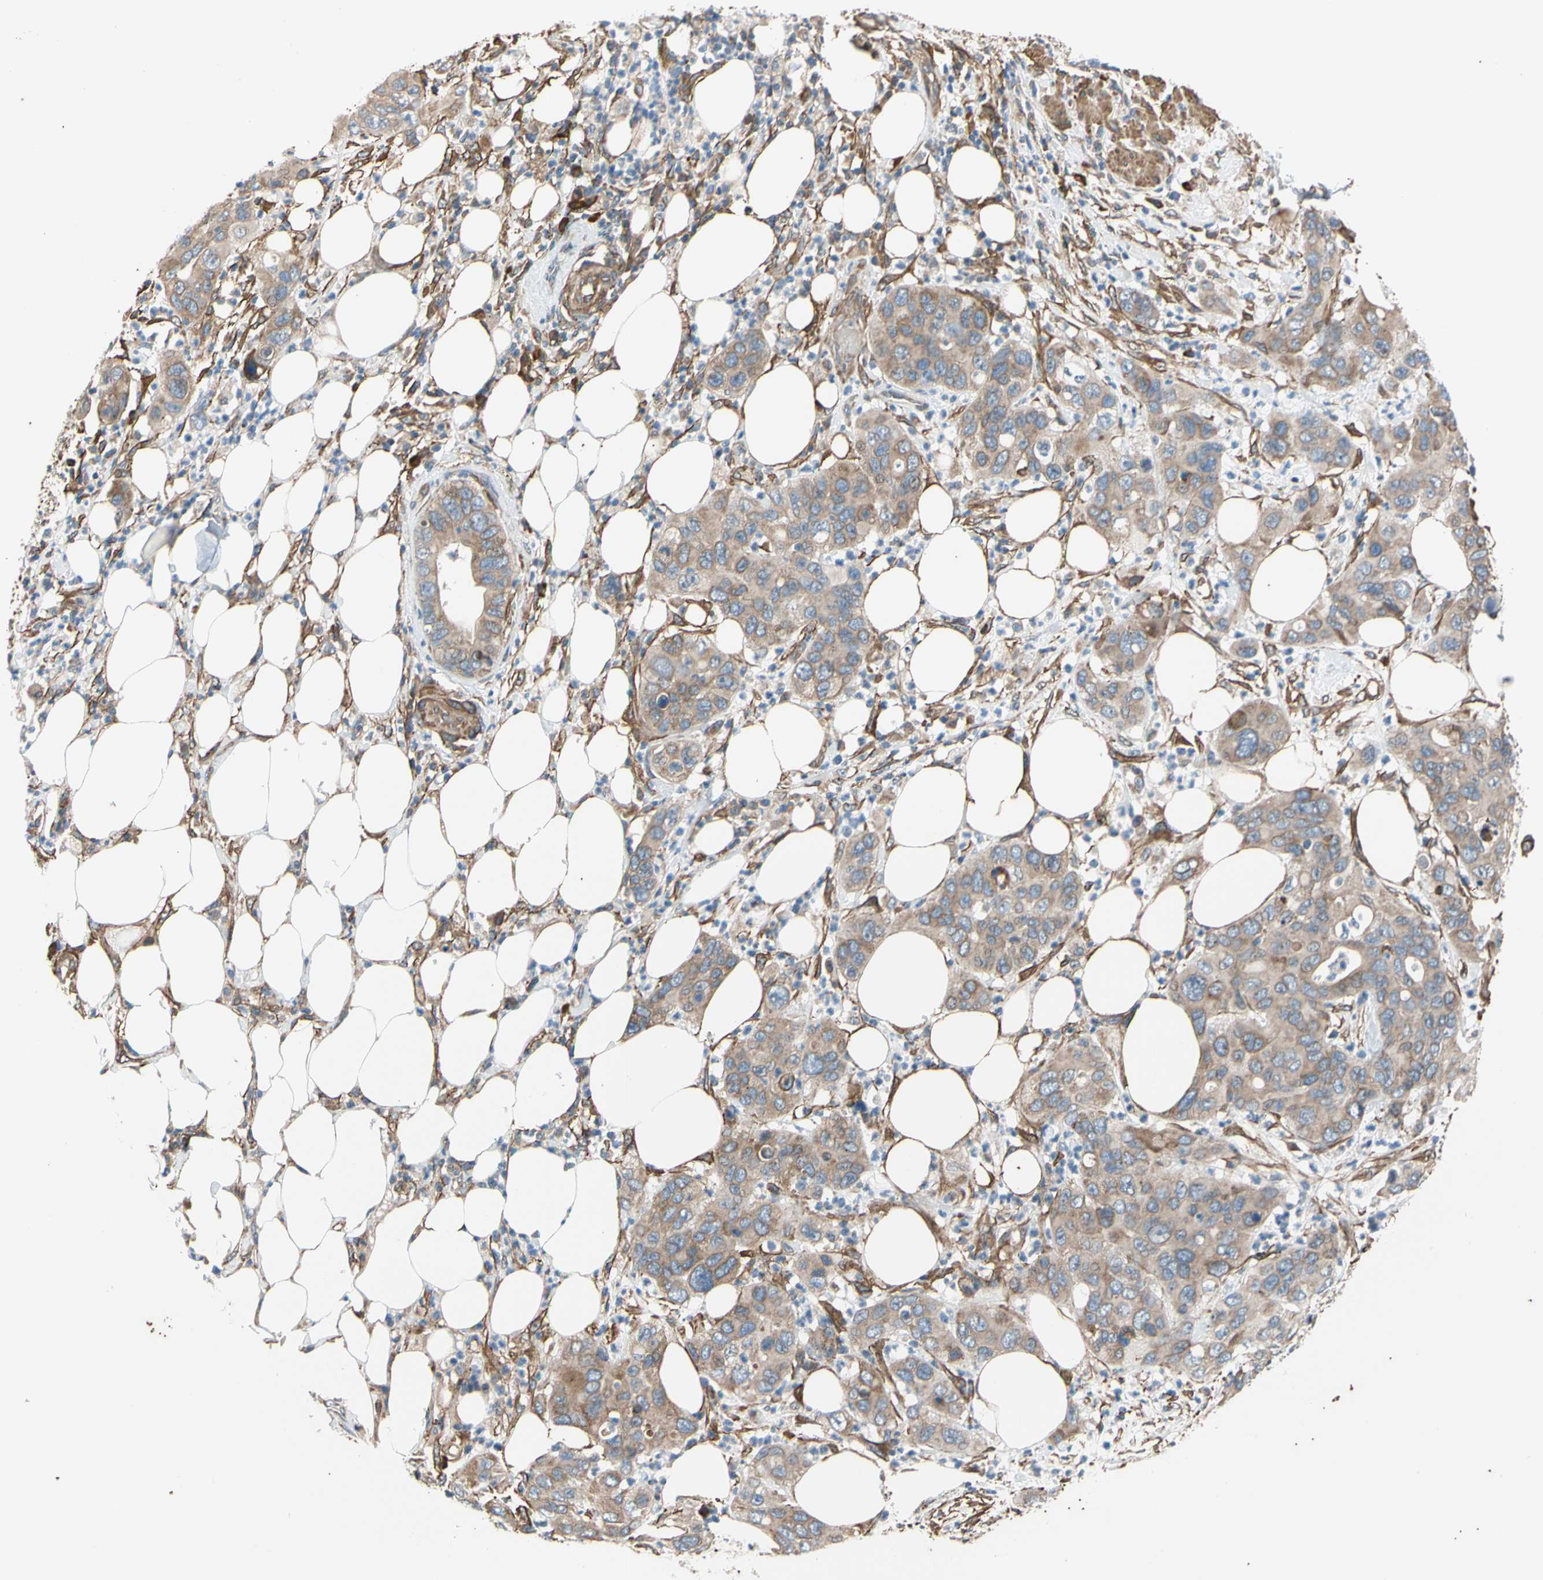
{"staining": {"intensity": "weak", "quantity": ">75%", "location": "cytoplasmic/membranous"}, "tissue": "pancreatic cancer", "cell_type": "Tumor cells", "image_type": "cancer", "snomed": [{"axis": "morphology", "description": "Adenocarcinoma, NOS"}, {"axis": "topography", "description": "Pancreas"}], "caption": "Protein expression analysis of adenocarcinoma (pancreatic) reveals weak cytoplasmic/membranous expression in approximately >75% of tumor cells.", "gene": "LIMK2", "patient": {"sex": "female", "age": 71}}